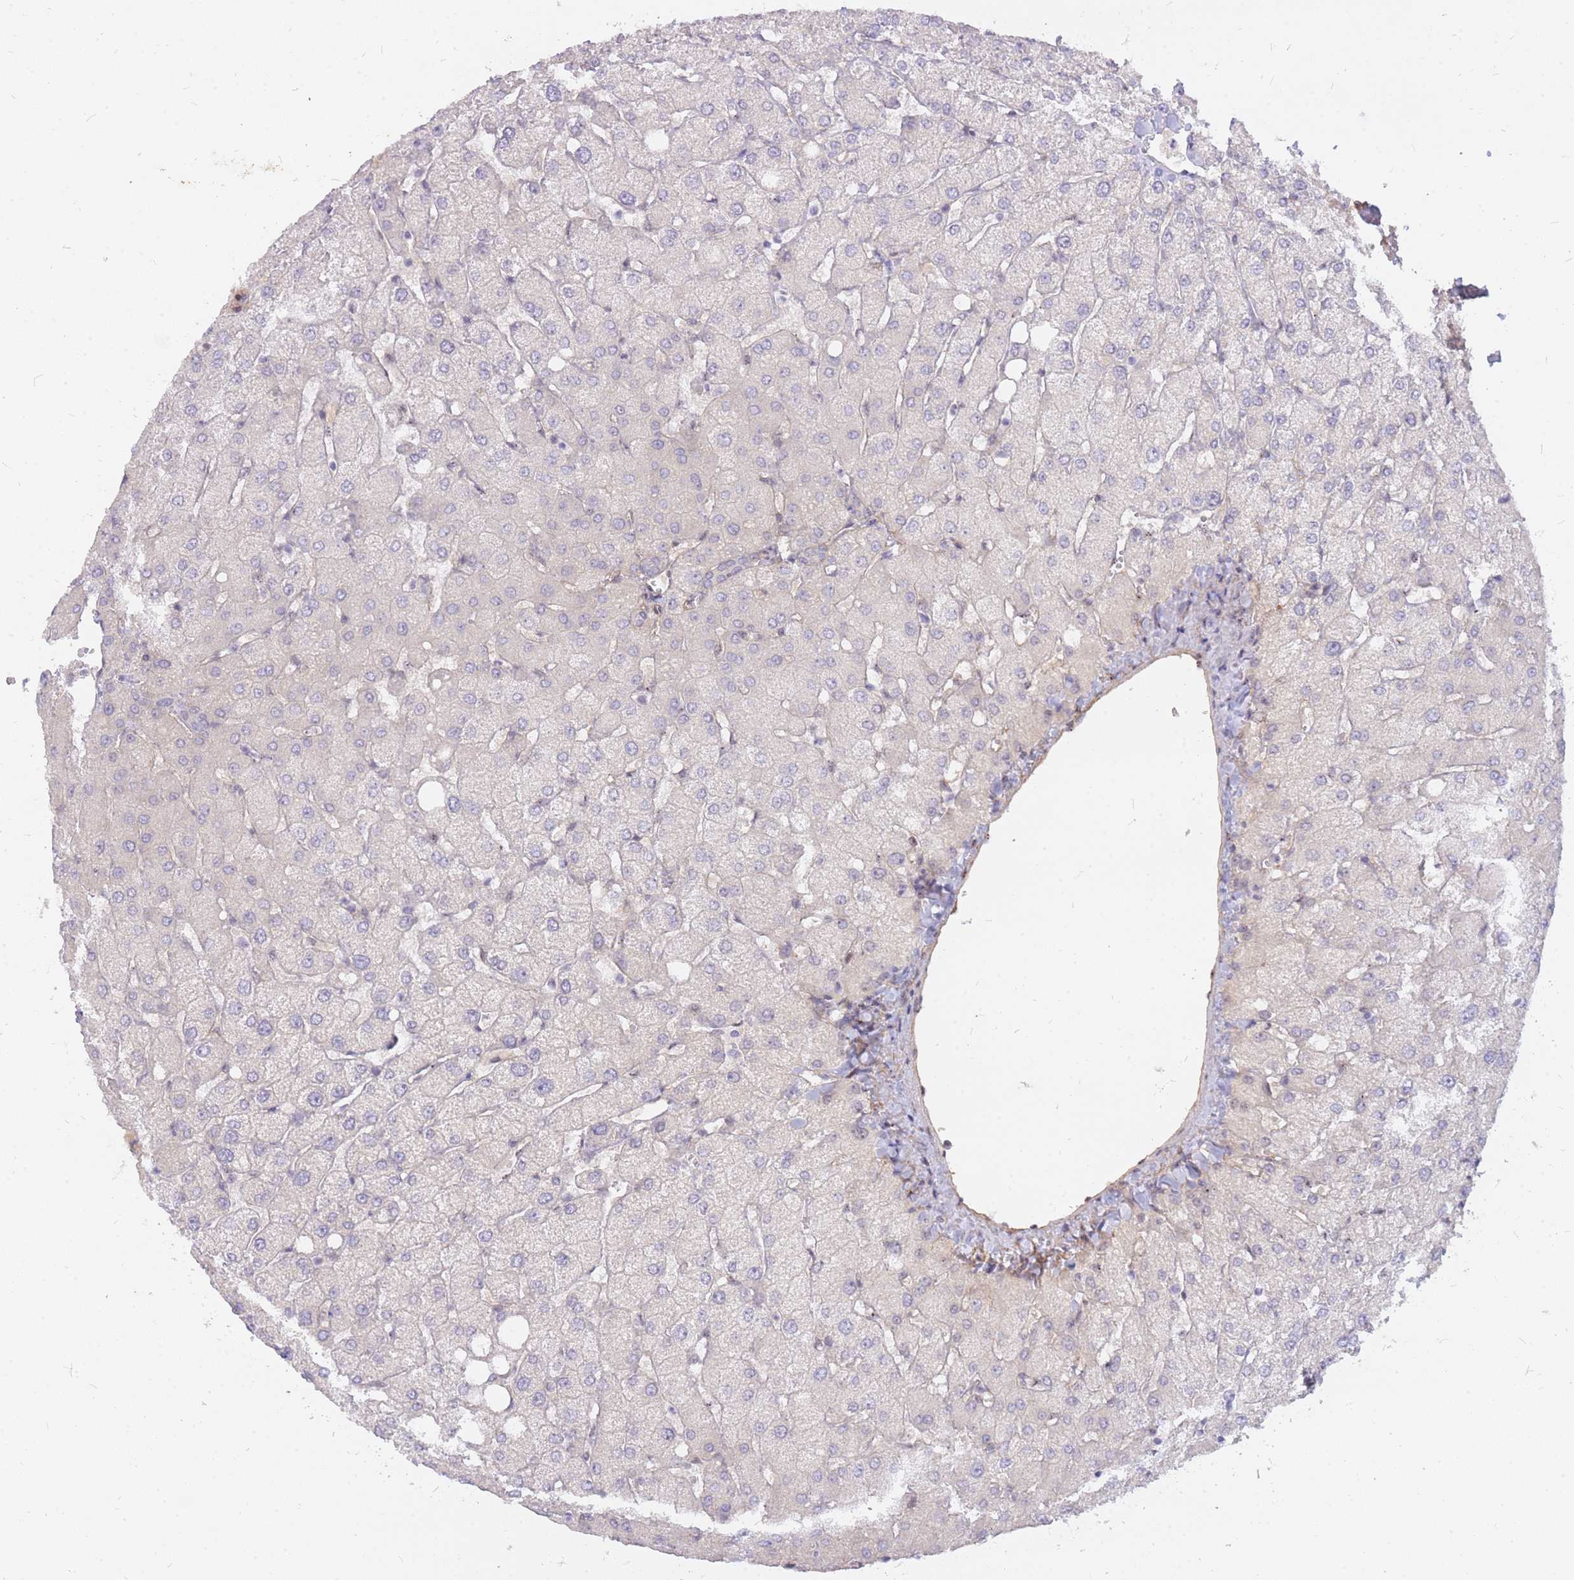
{"staining": {"intensity": "negative", "quantity": "none", "location": "none"}, "tissue": "liver", "cell_type": "Cholangiocytes", "image_type": "normal", "snomed": [{"axis": "morphology", "description": "Normal tissue, NOS"}, {"axis": "topography", "description": "Liver"}], "caption": "Photomicrograph shows no protein staining in cholangiocytes of benign liver.", "gene": "TLE2", "patient": {"sex": "female", "age": 54}}